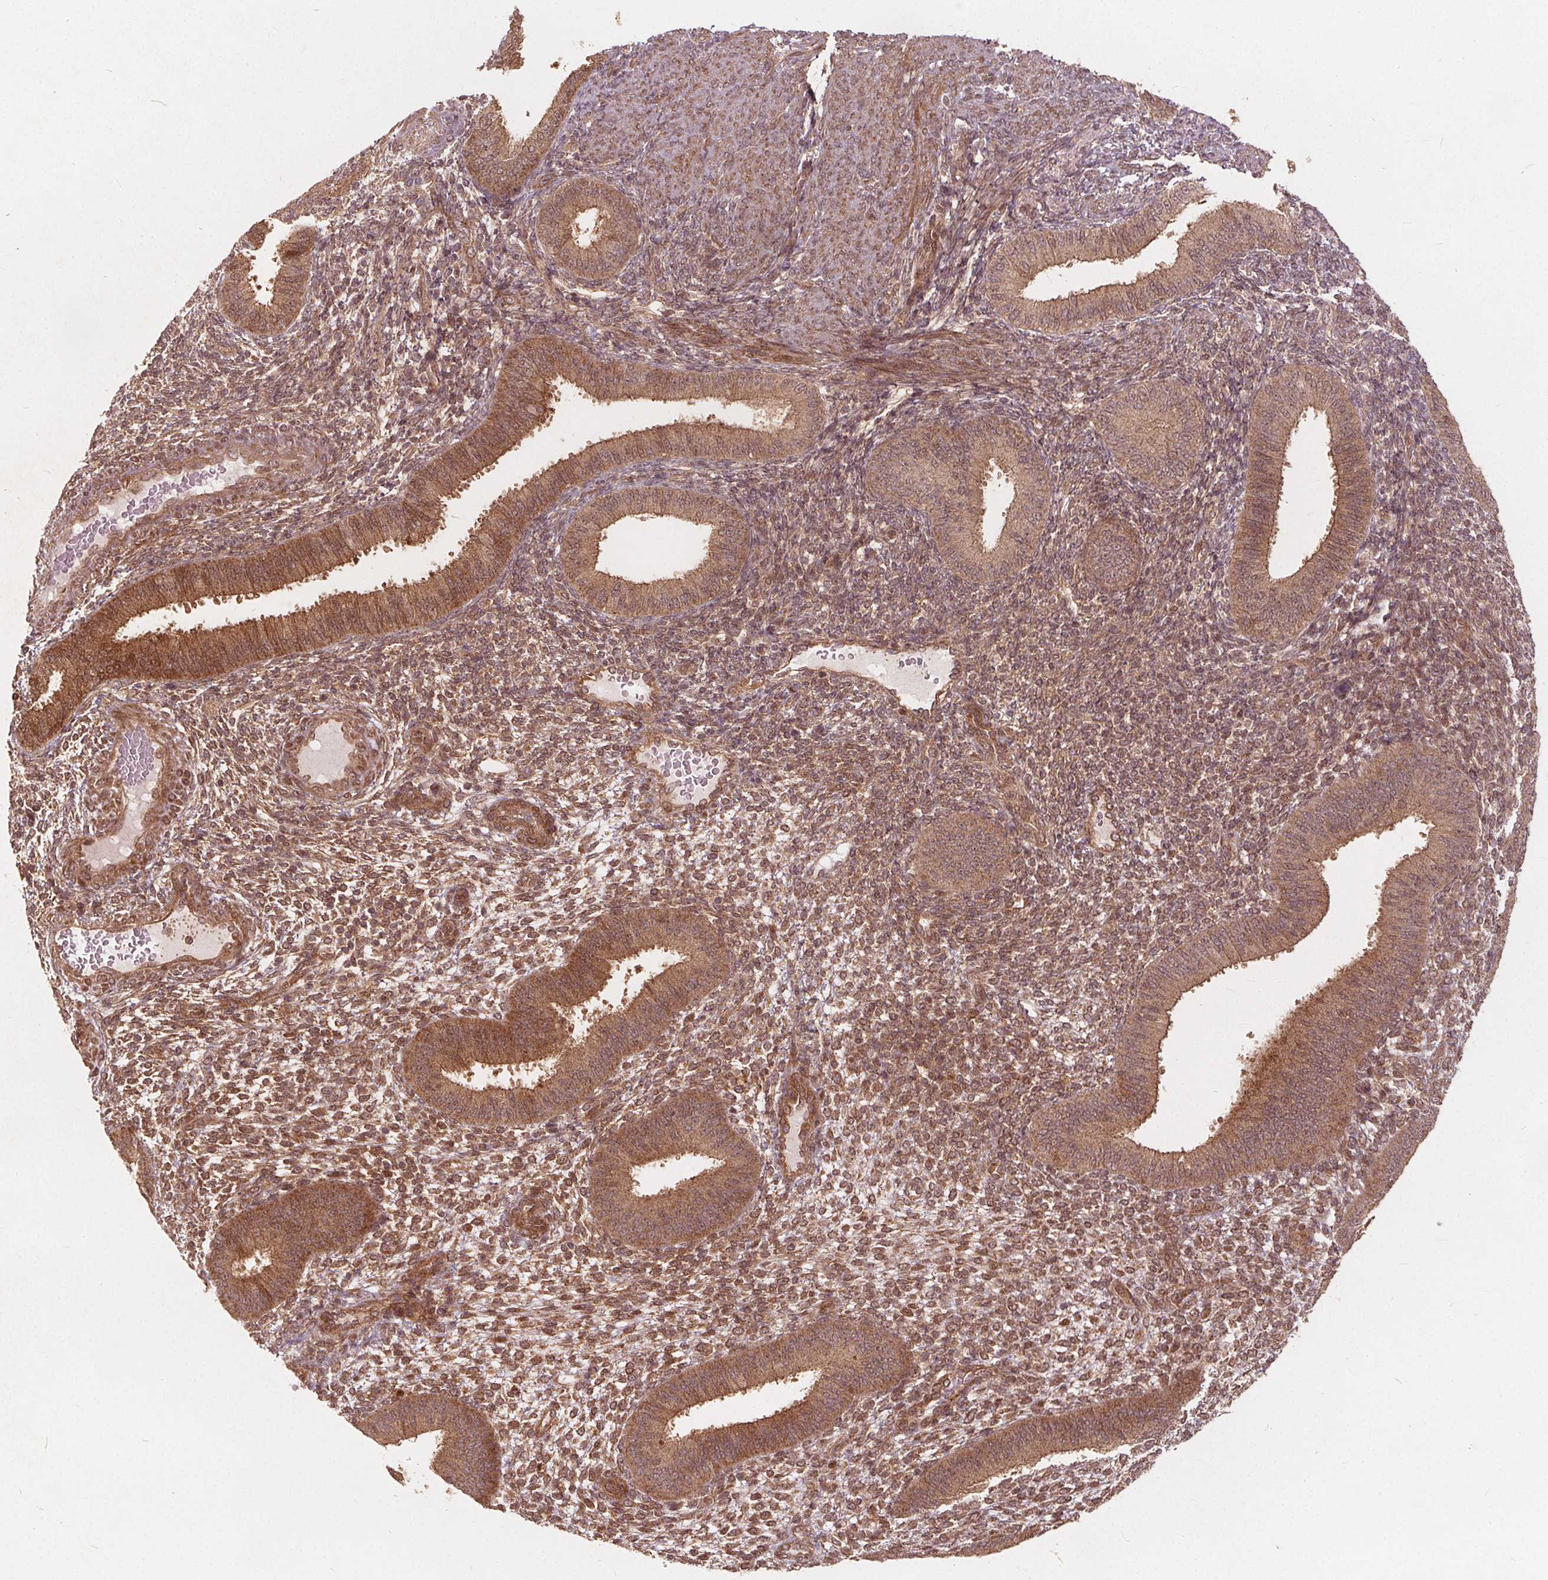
{"staining": {"intensity": "moderate", "quantity": ">75%", "location": "cytoplasmic/membranous,nuclear"}, "tissue": "endometrium", "cell_type": "Cells in endometrial stroma", "image_type": "normal", "snomed": [{"axis": "morphology", "description": "Normal tissue, NOS"}, {"axis": "topography", "description": "Endometrium"}], "caption": "Immunohistochemistry (IHC) of normal endometrium shows medium levels of moderate cytoplasmic/membranous,nuclear positivity in approximately >75% of cells in endometrial stroma. (Brightfield microscopy of DAB IHC at high magnification).", "gene": "PPP1CB", "patient": {"sex": "female", "age": 39}}